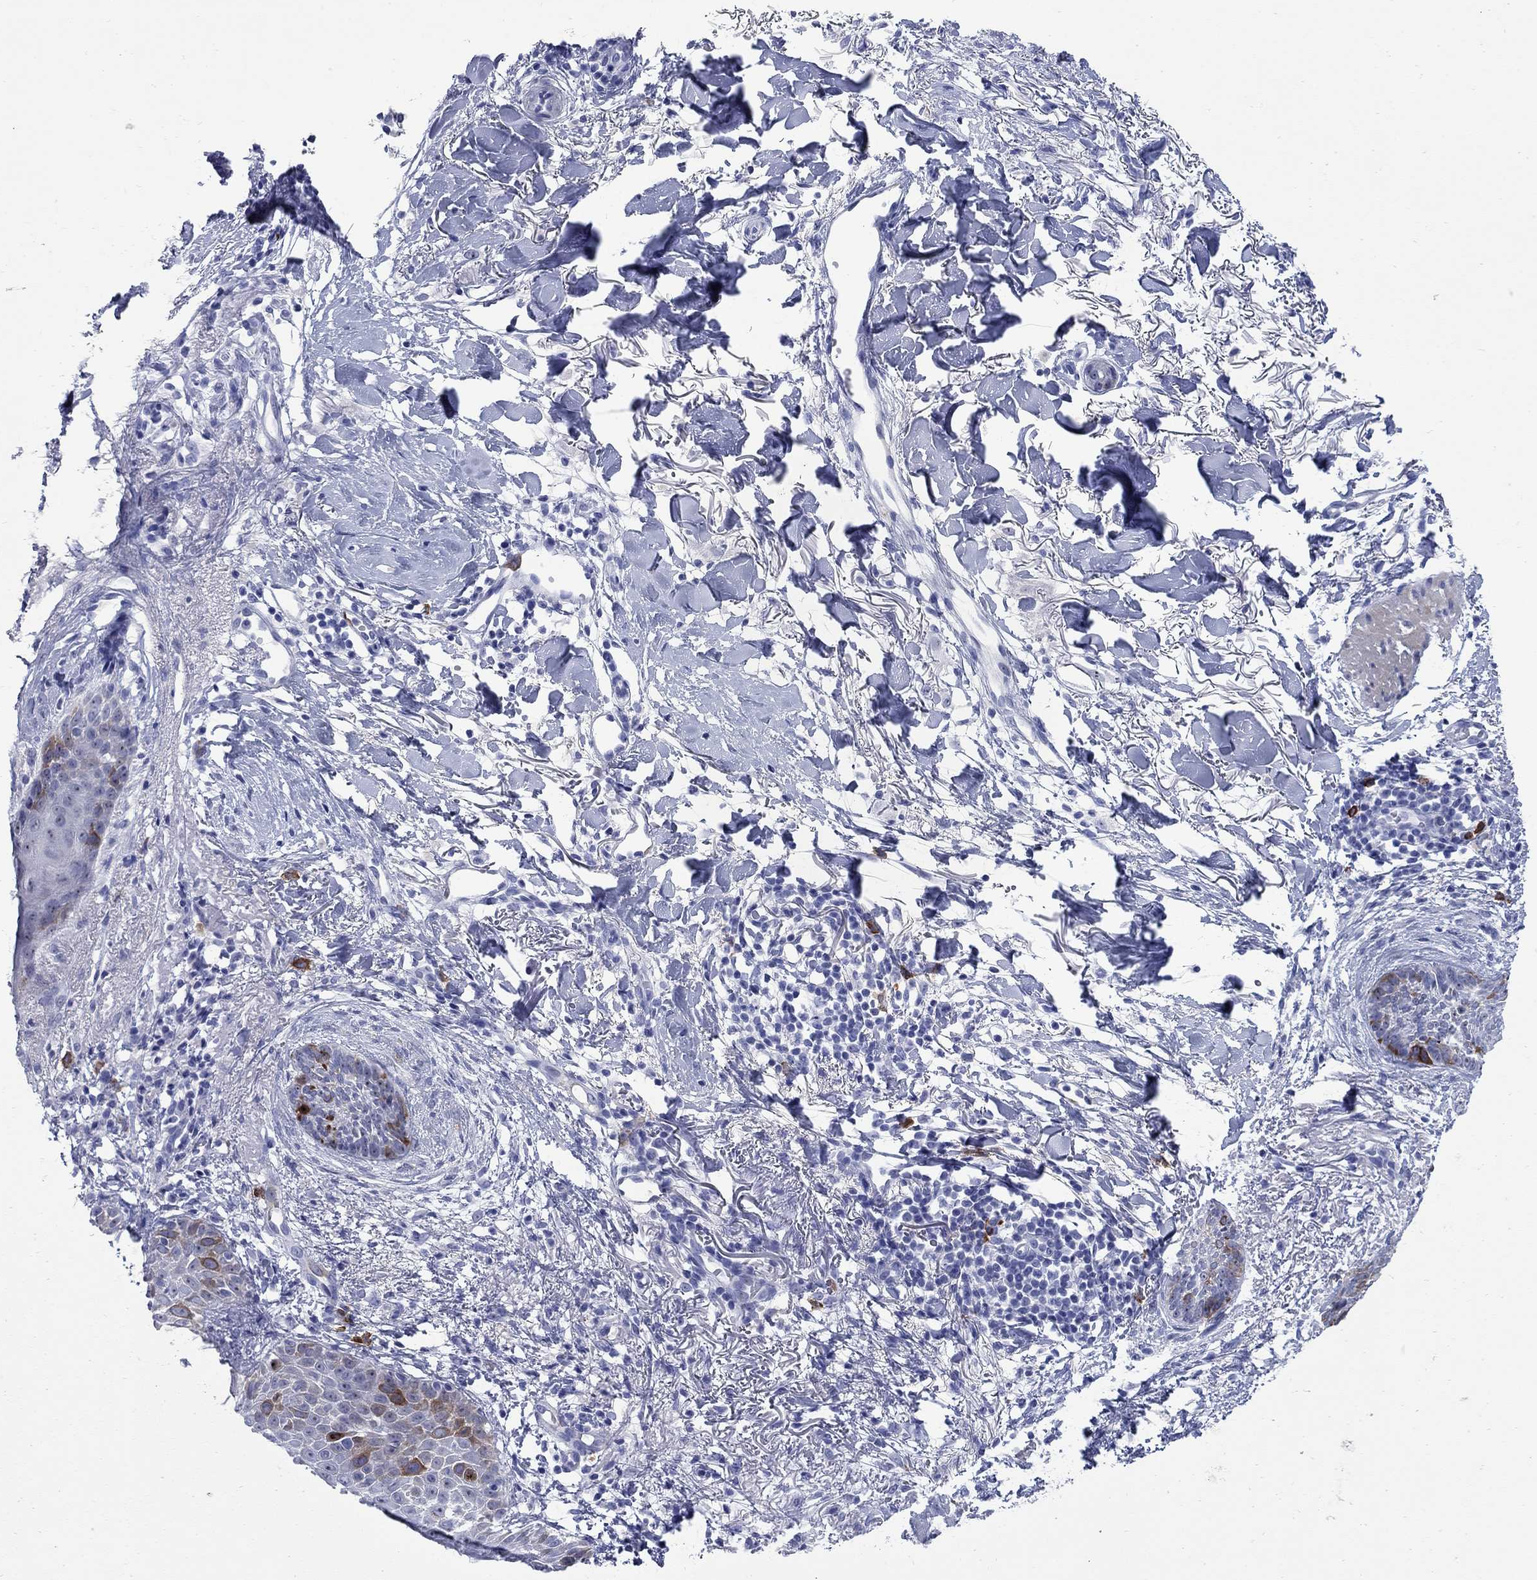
{"staining": {"intensity": "strong", "quantity": "<25%", "location": "cytoplasmic/membranous"}, "tissue": "skin cancer", "cell_type": "Tumor cells", "image_type": "cancer", "snomed": [{"axis": "morphology", "description": "Normal tissue, NOS"}, {"axis": "morphology", "description": "Basal cell carcinoma"}, {"axis": "topography", "description": "Skin"}], "caption": "Brown immunohistochemical staining in basal cell carcinoma (skin) displays strong cytoplasmic/membranous positivity in approximately <25% of tumor cells.", "gene": "TACC3", "patient": {"sex": "male", "age": 84}}